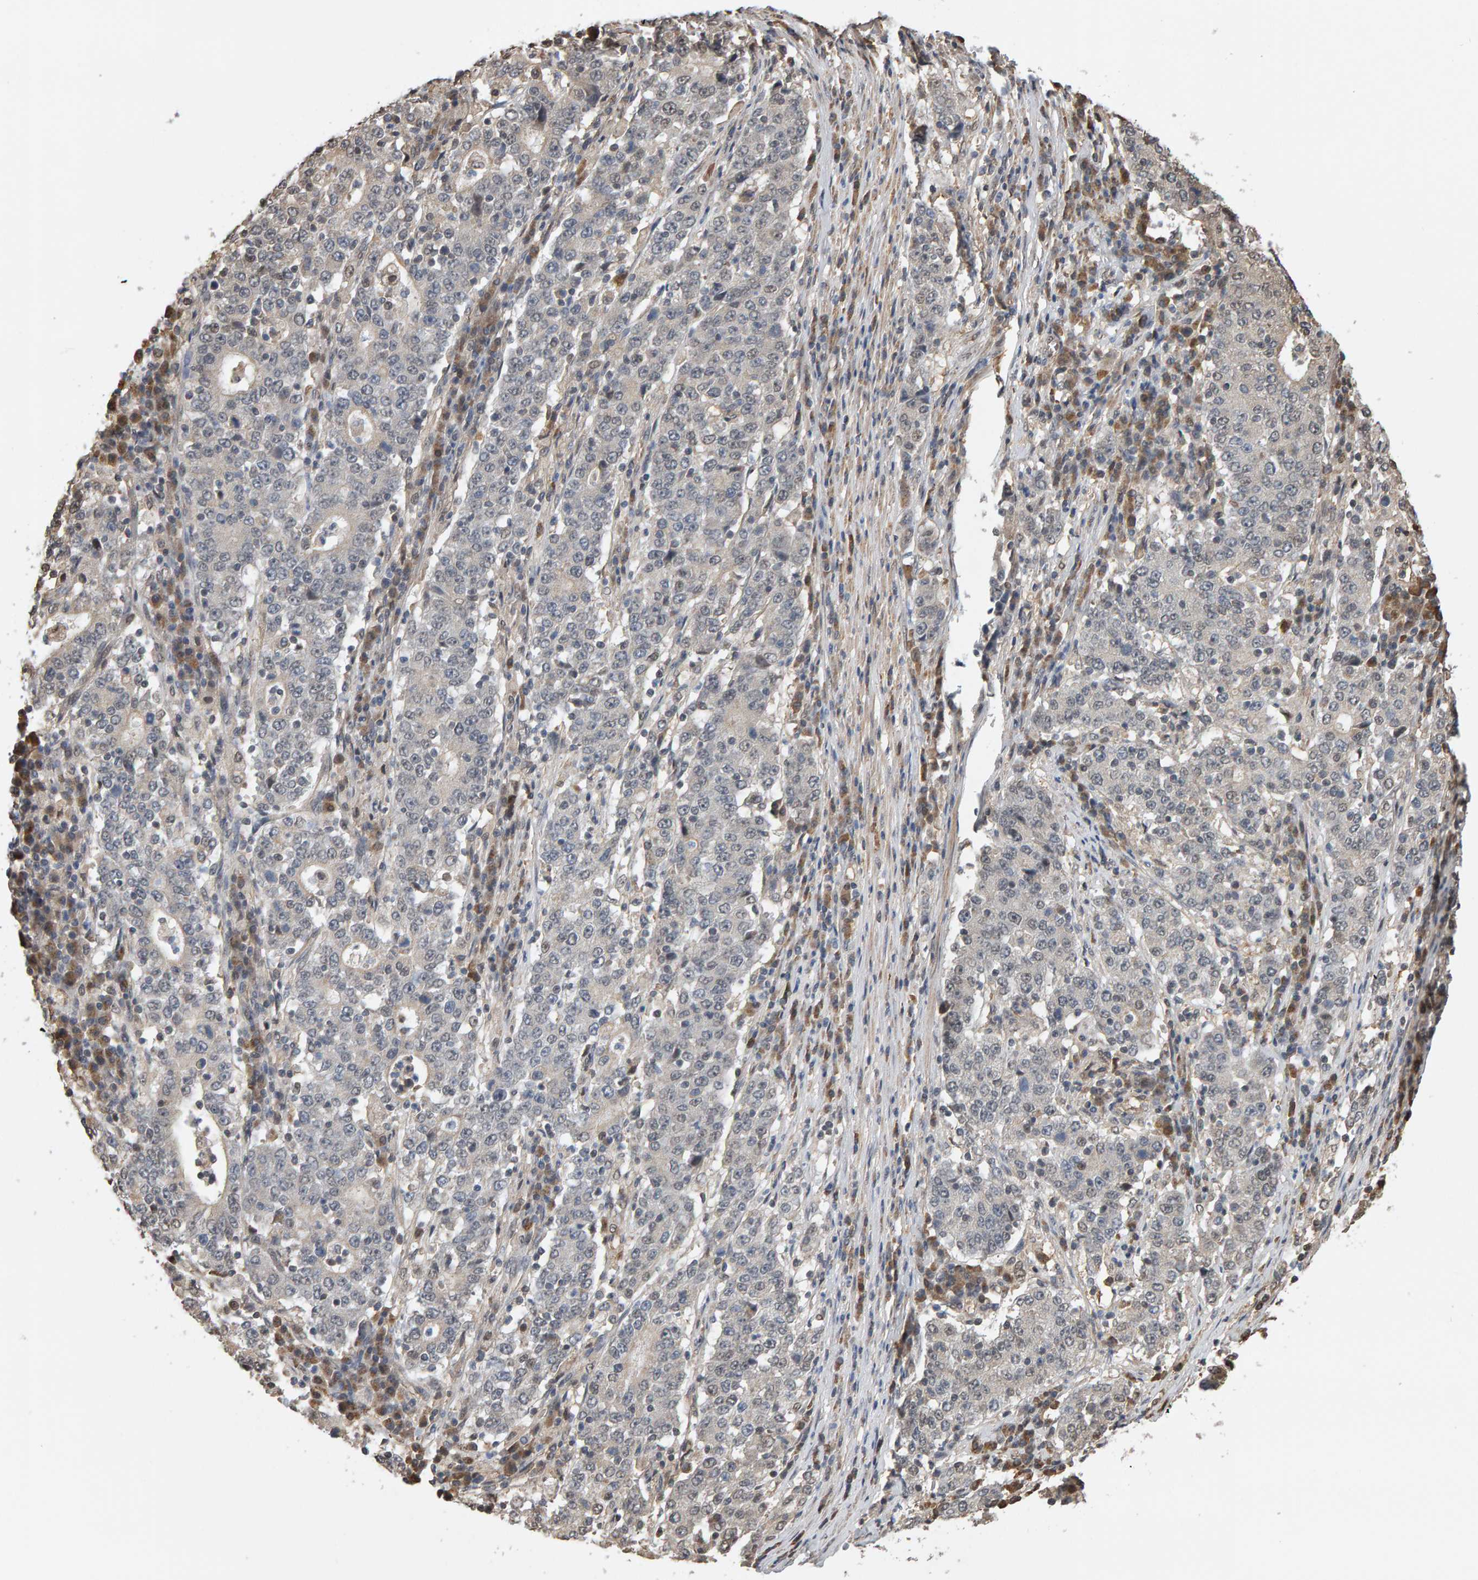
{"staining": {"intensity": "negative", "quantity": "none", "location": "none"}, "tissue": "stomach cancer", "cell_type": "Tumor cells", "image_type": "cancer", "snomed": [{"axis": "morphology", "description": "Adenocarcinoma, NOS"}, {"axis": "topography", "description": "Stomach"}], "caption": "A high-resolution image shows IHC staining of adenocarcinoma (stomach), which shows no significant expression in tumor cells. The staining is performed using DAB brown chromogen with nuclei counter-stained in using hematoxylin.", "gene": "COASY", "patient": {"sex": "male", "age": 59}}